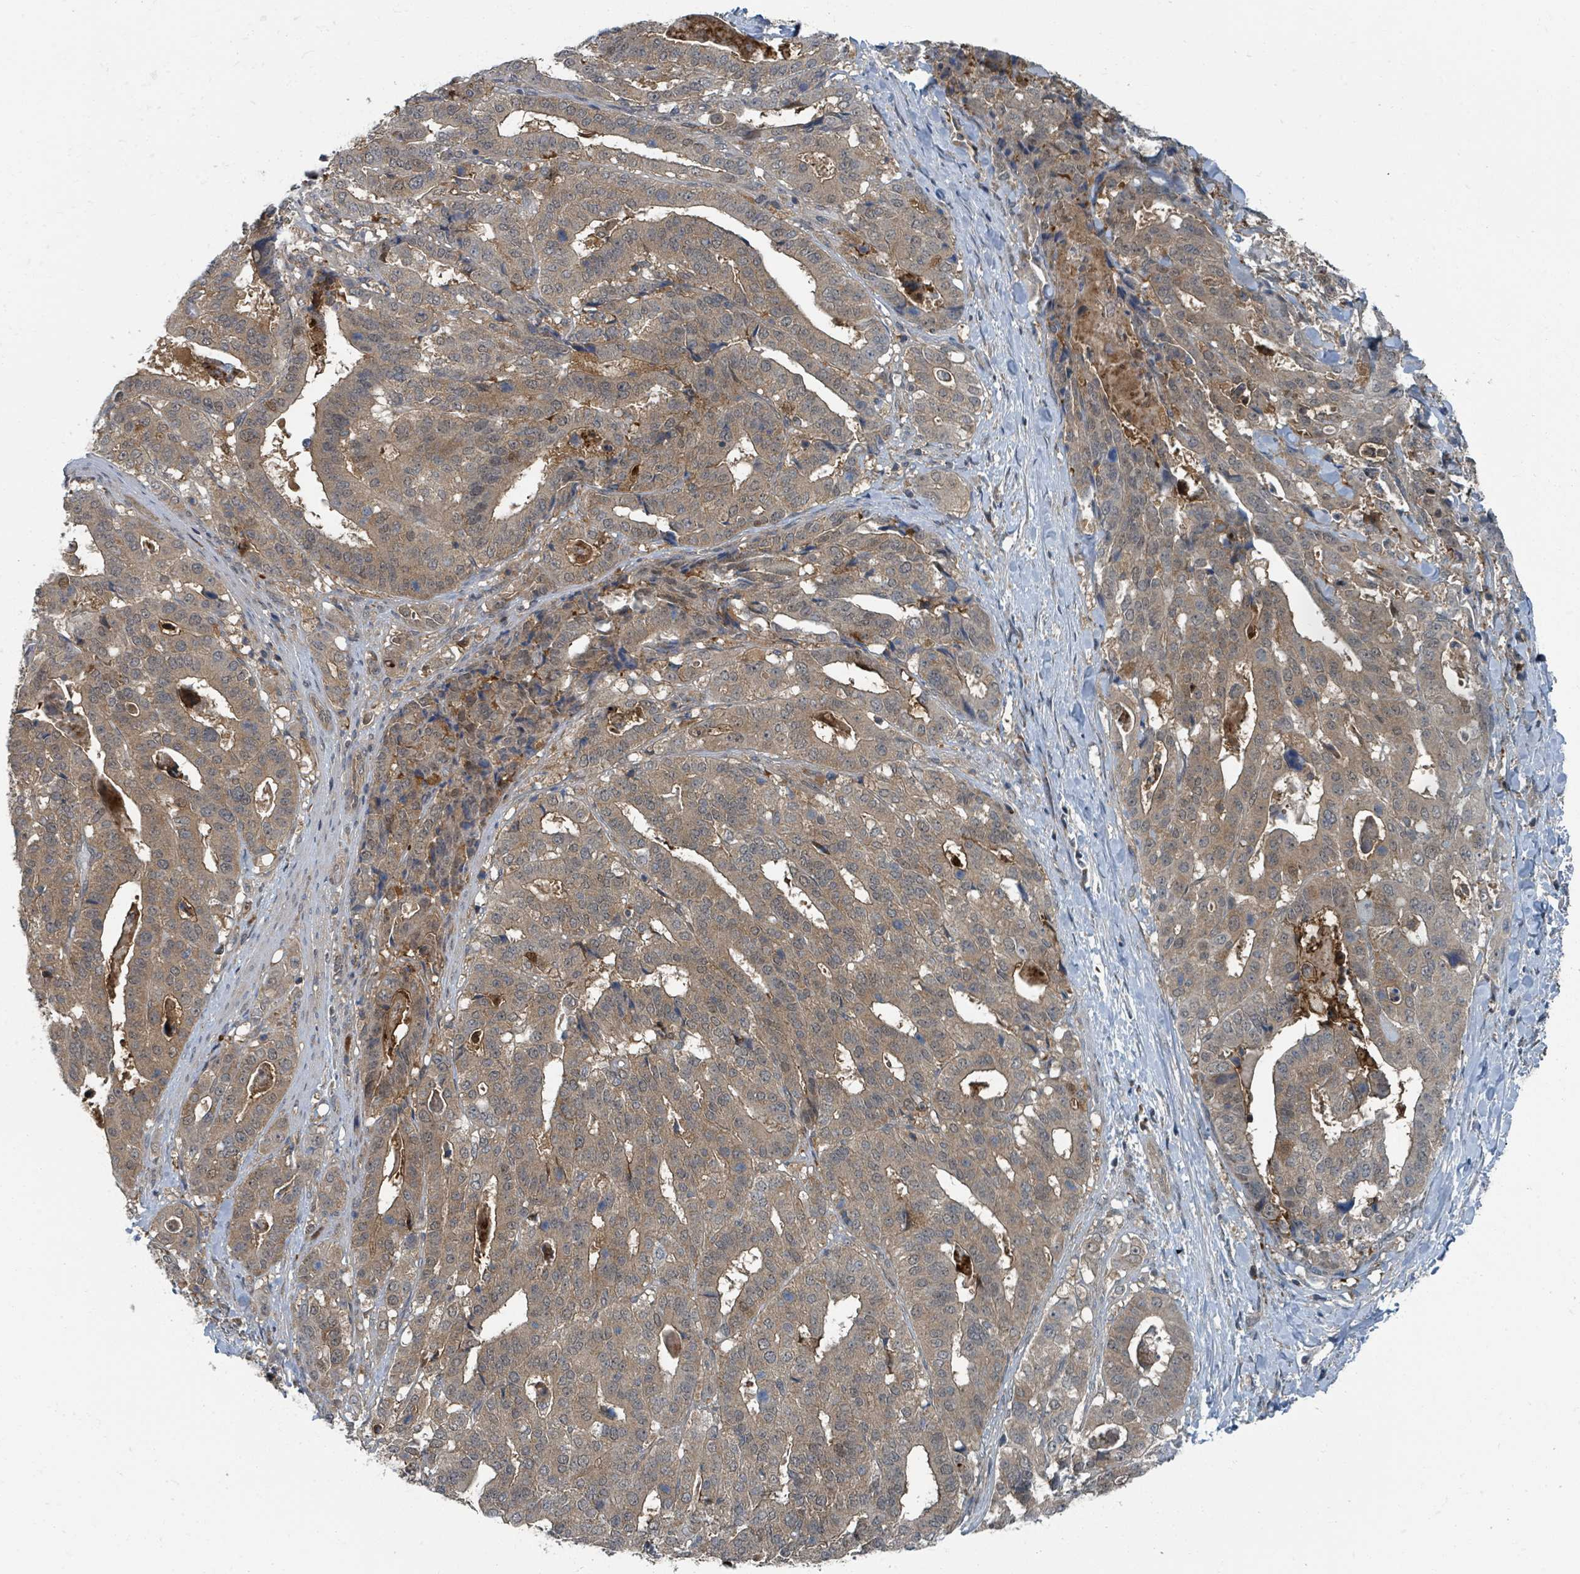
{"staining": {"intensity": "moderate", "quantity": ">75%", "location": "cytoplasmic/membranous,nuclear"}, "tissue": "stomach cancer", "cell_type": "Tumor cells", "image_type": "cancer", "snomed": [{"axis": "morphology", "description": "Adenocarcinoma, NOS"}, {"axis": "topography", "description": "Stomach"}], "caption": "High-power microscopy captured an immunohistochemistry (IHC) histopathology image of stomach cancer (adenocarcinoma), revealing moderate cytoplasmic/membranous and nuclear expression in about >75% of tumor cells. Immunohistochemistry stains the protein in brown and the nuclei are stained blue.", "gene": "GOLGA7", "patient": {"sex": "male", "age": 48}}